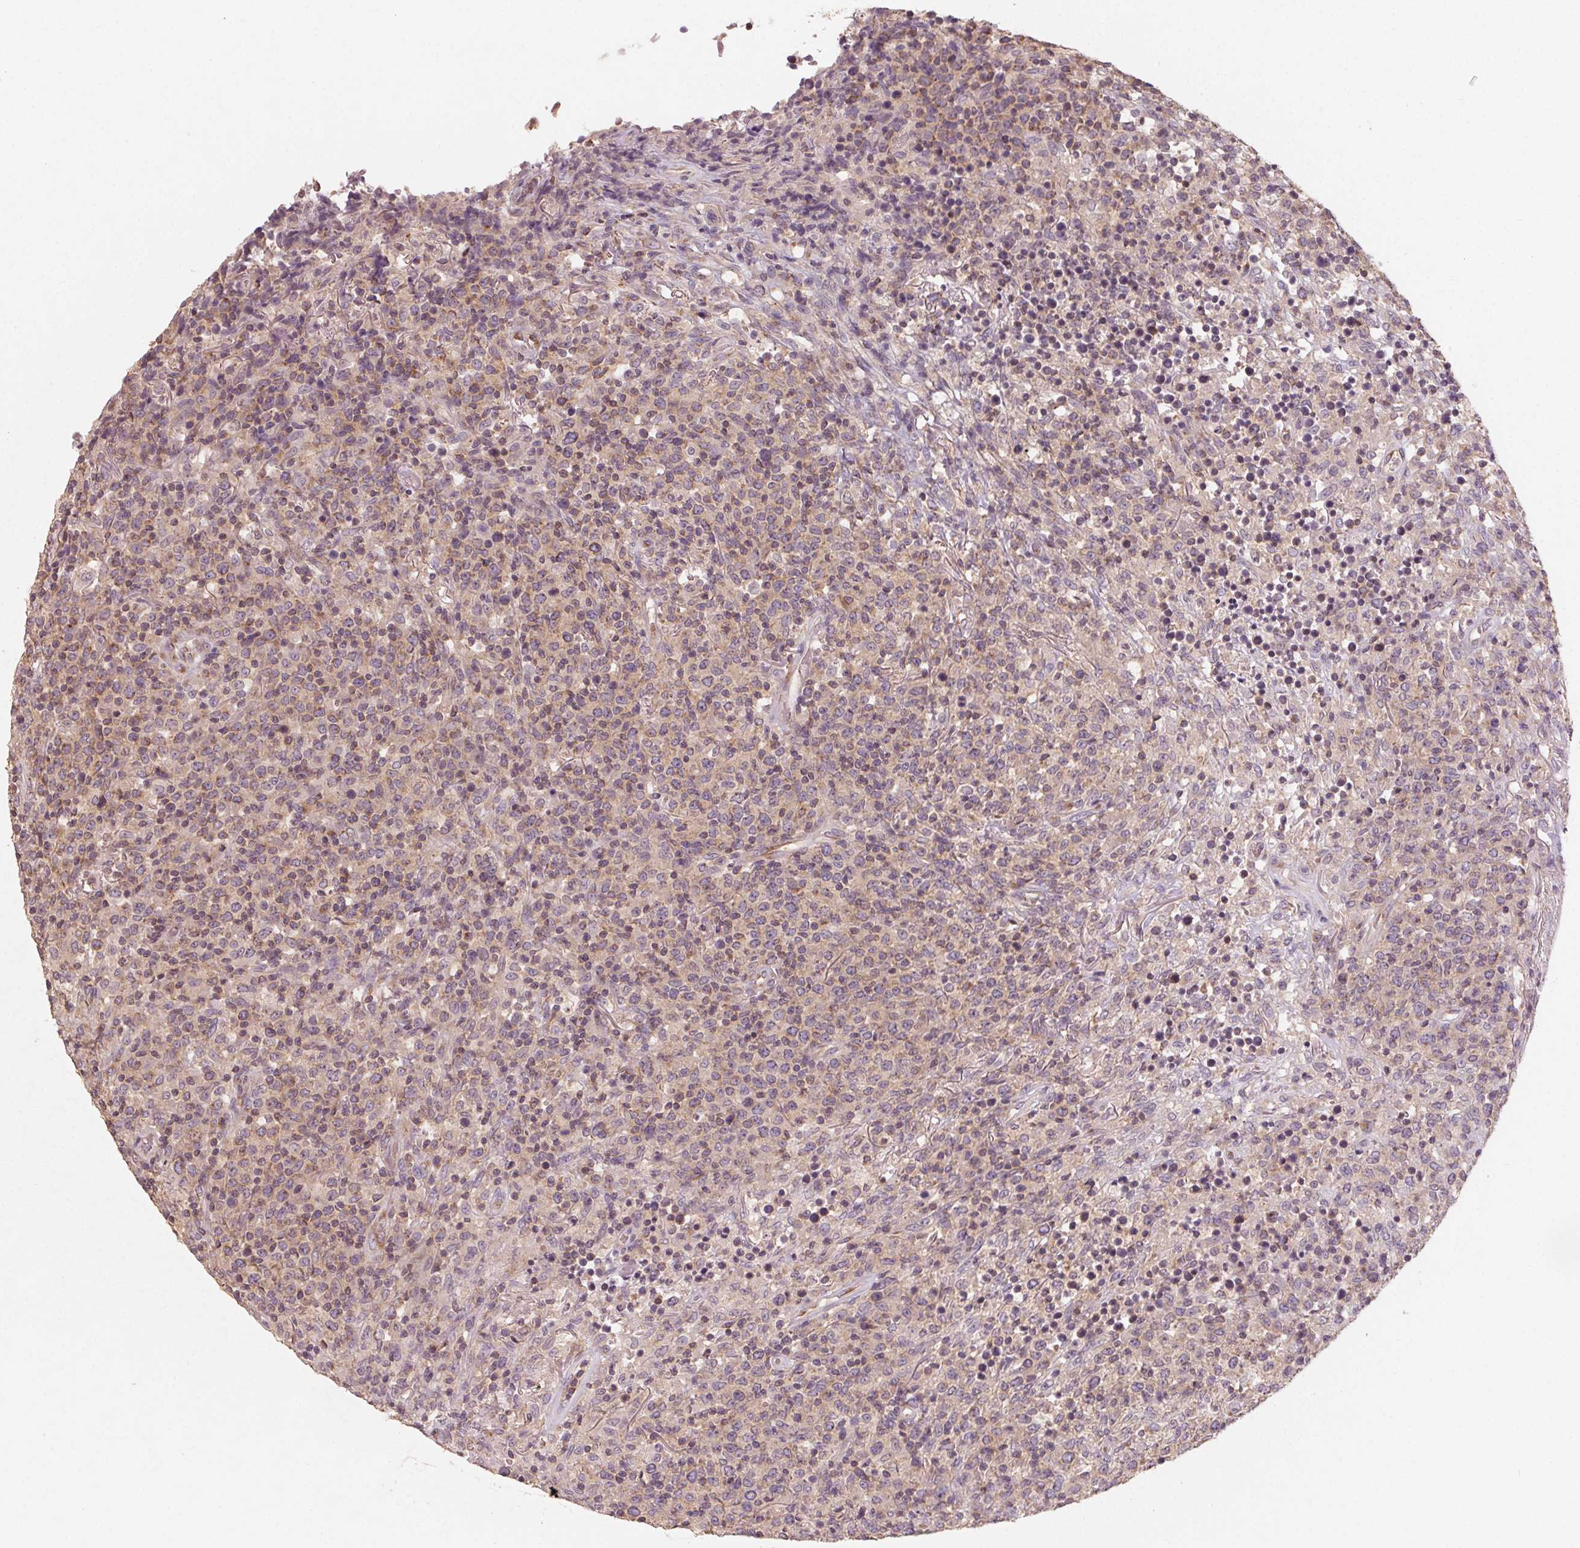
{"staining": {"intensity": "weak", "quantity": ">75%", "location": "cytoplasmic/membranous"}, "tissue": "lymphoma", "cell_type": "Tumor cells", "image_type": "cancer", "snomed": [{"axis": "morphology", "description": "Malignant lymphoma, non-Hodgkin's type, High grade"}, {"axis": "topography", "description": "Lung"}], "caption": "Protein staining exhibits weak cytoplasmic/membranous staining in about >75% of tumor cells in lymphoma.", "gene": "AP1S1", "patient": {"sex": "male", "age": 79}}